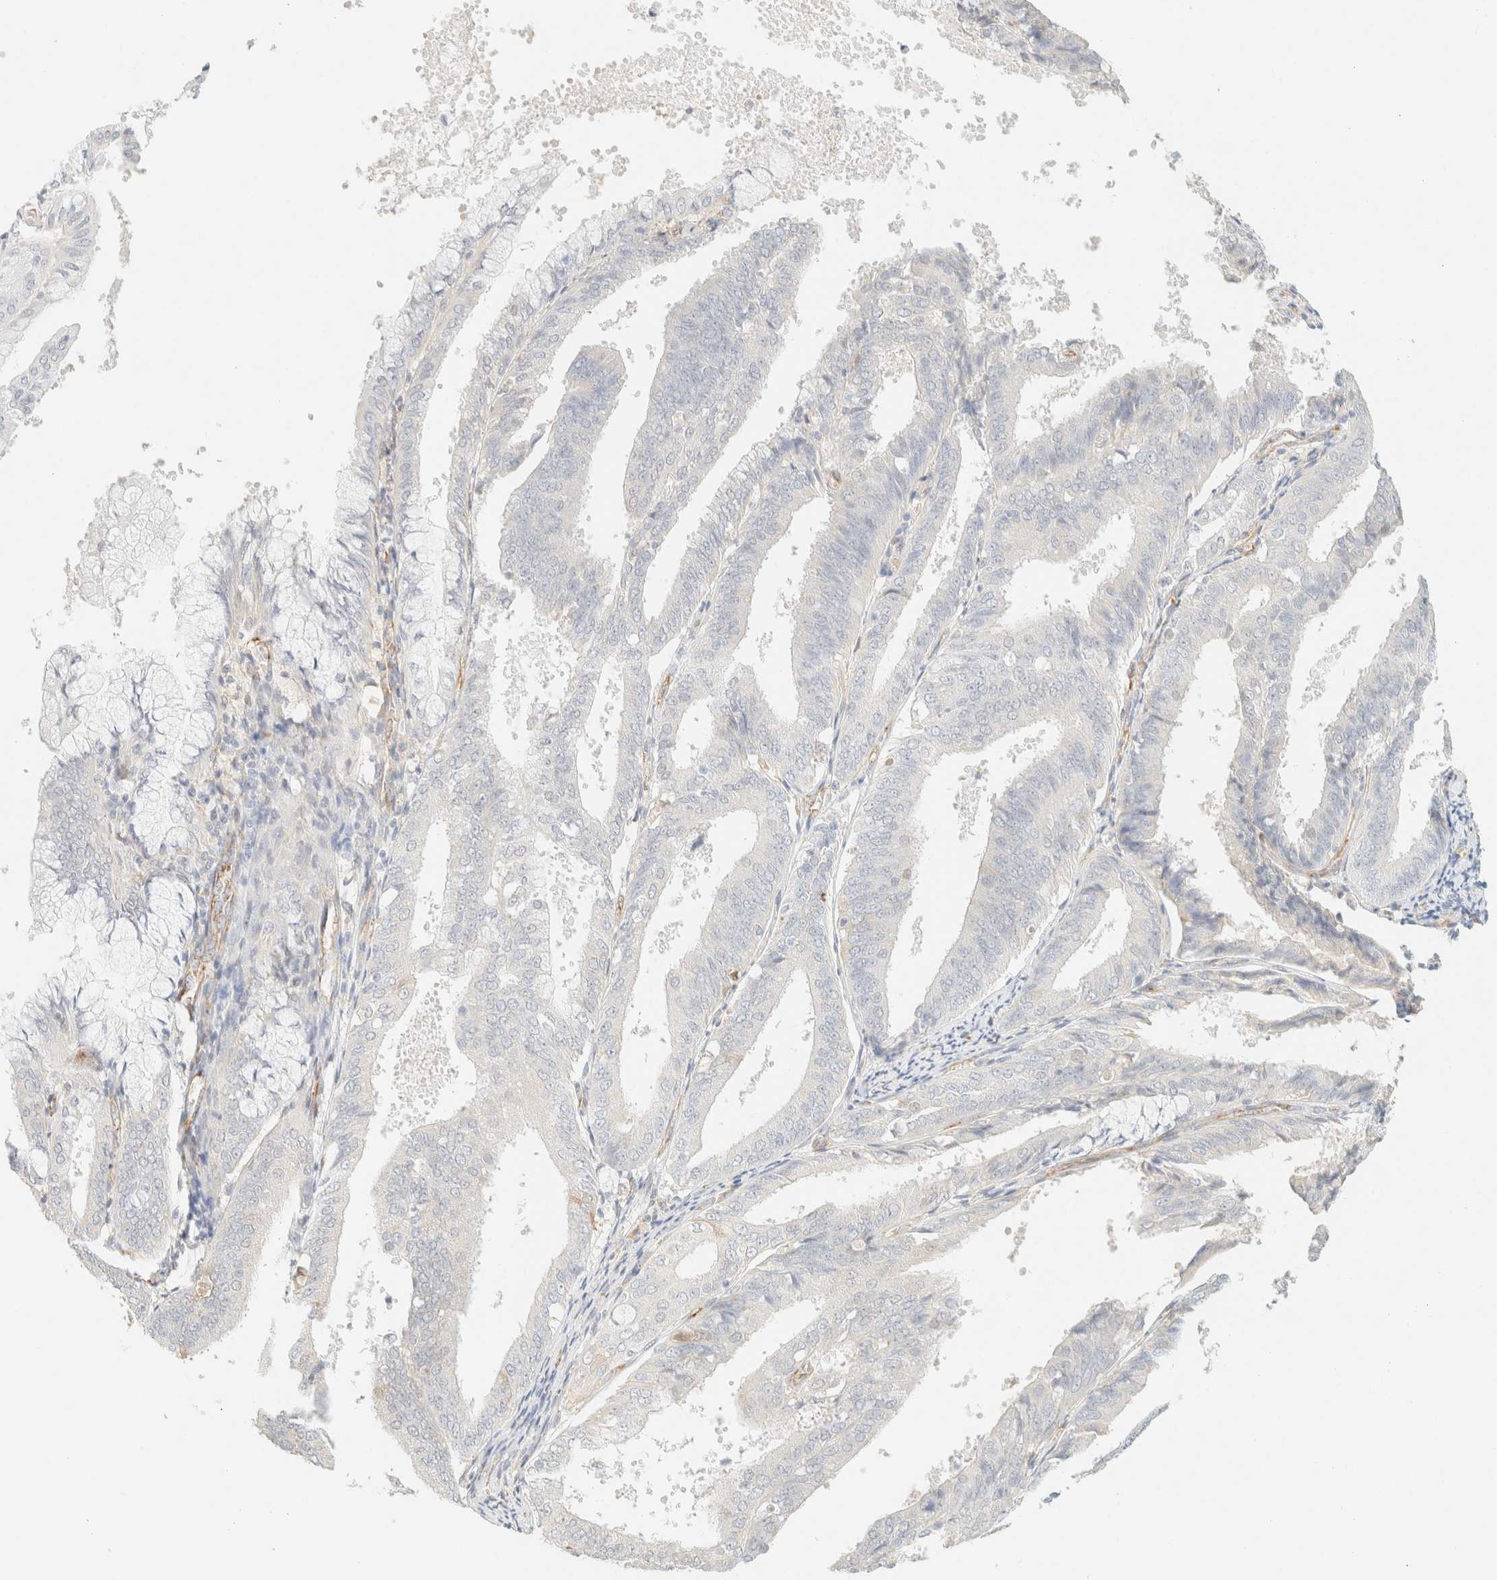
{"staining": {"intensity": "negative", "quantity": "none", "location": "none"}, "tissue": "endometrial cancer", "cell_type": "Tumor cells", "image_type": "cancer", "snomed": [{"axis": "morphology", "description": "Adenocarcinoma, NOS"}, {"axis": "topography", "description": "Endometrium"}], "caption": "Endometrial cancer (adenocarcinoma) stained for a protein using immunohistochemistry displays no positivity tumor cells.", "gene": "SPARCL1", "patient": {"sex": "female", "age": 63}}